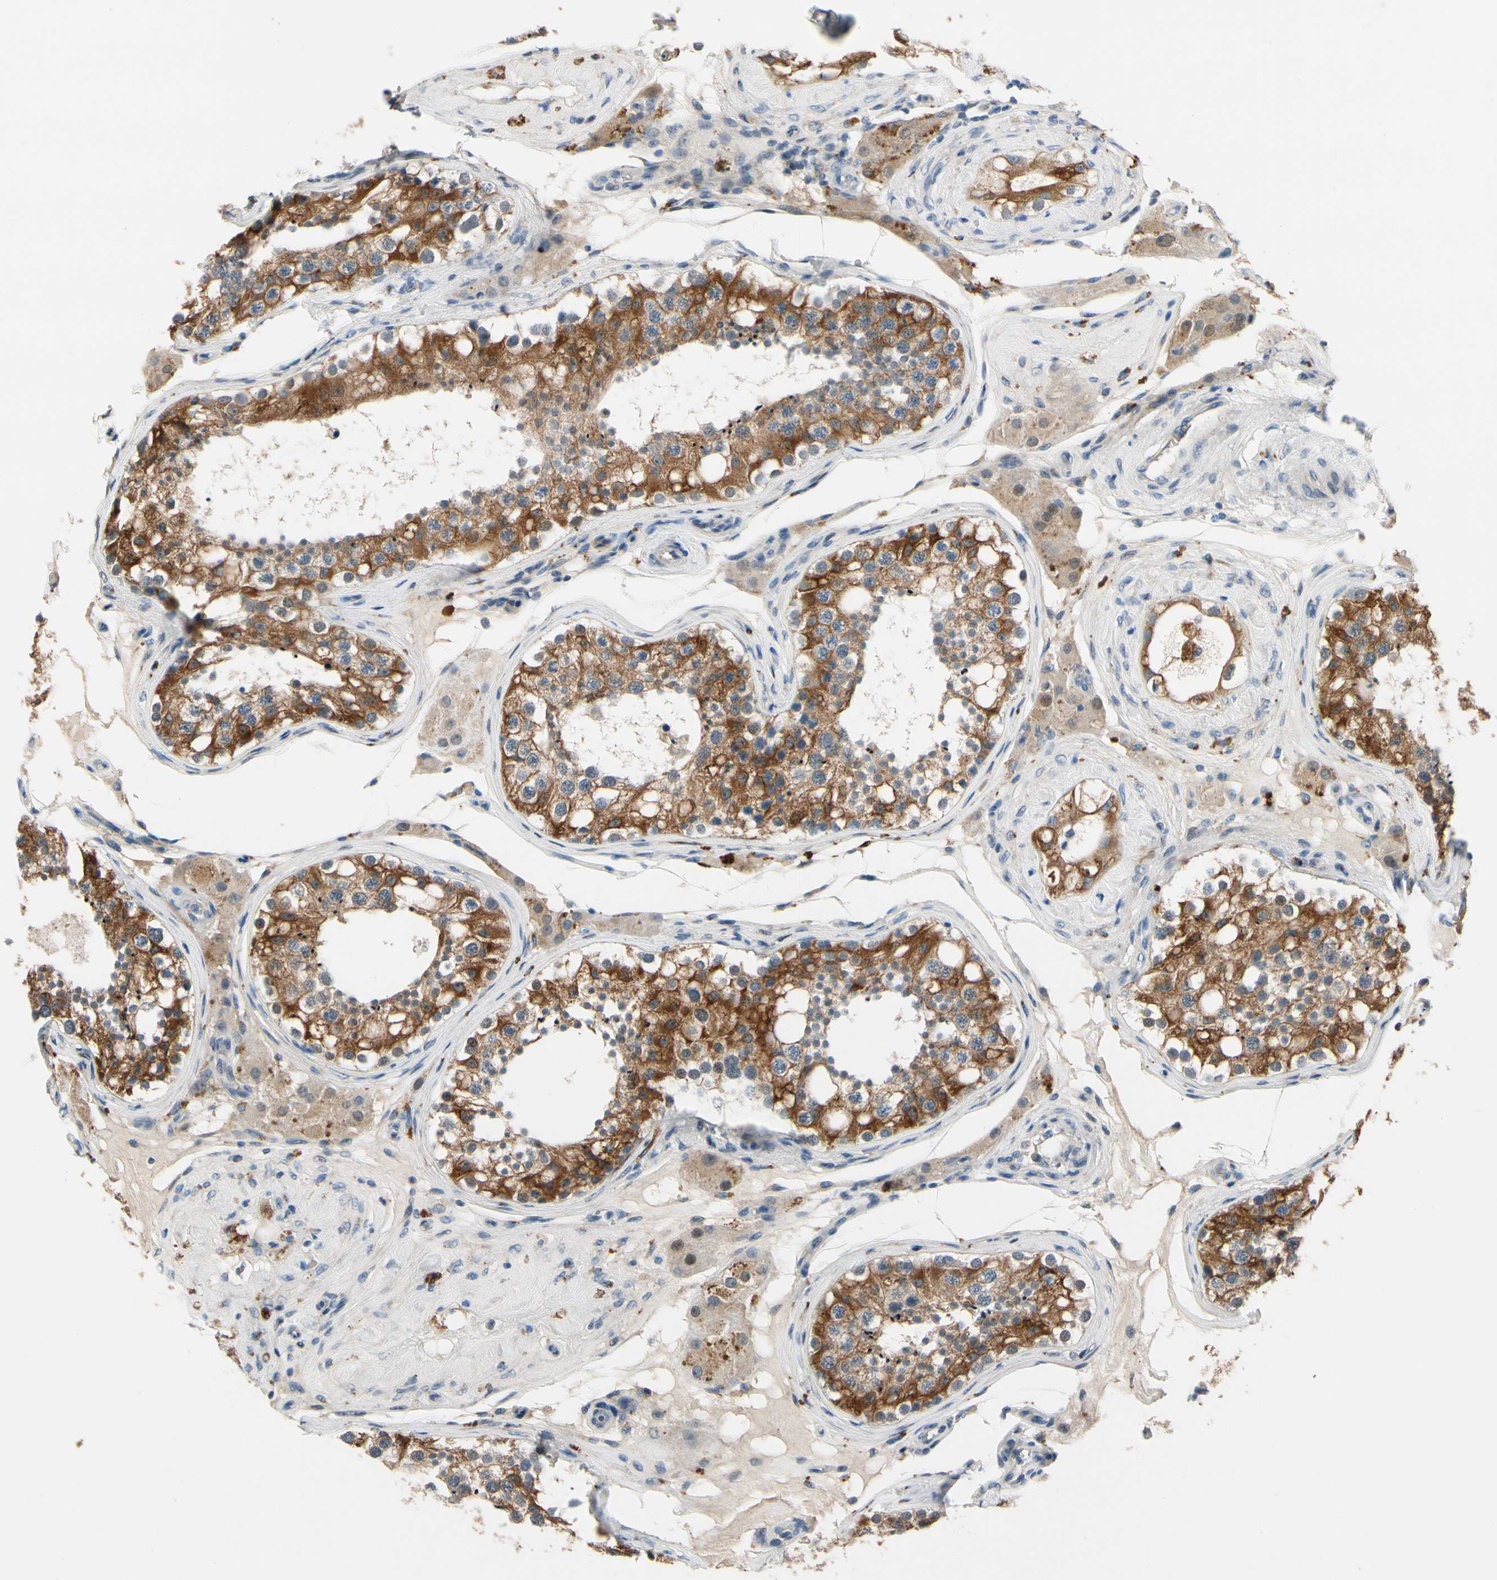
{"staining": {"intensity": "strong", "quantity": ">75%", "location": "cytoplasmic/membranous"}, "tissue": "testis", "cell_type": "Cells in seminiferous ducts", "image_type": "normal", "snomed": [{"axis": "morphology", "description": "Normal tissue, NOS"}, {"axis": "topography", "description": "Testis"}], "caption": "Immunohistochemistry (IHC) micrograph of normal testis: human testis stained using IHC demonstrates high levels of strong protein expression localized specifically in the cytoplasmic/membranous of cells in seminiferous ducts, appearing as a cytoplasmic/membranous brown color.", "gene": "SLC27A6", "patient": {"sex": "male", "age": 68}}